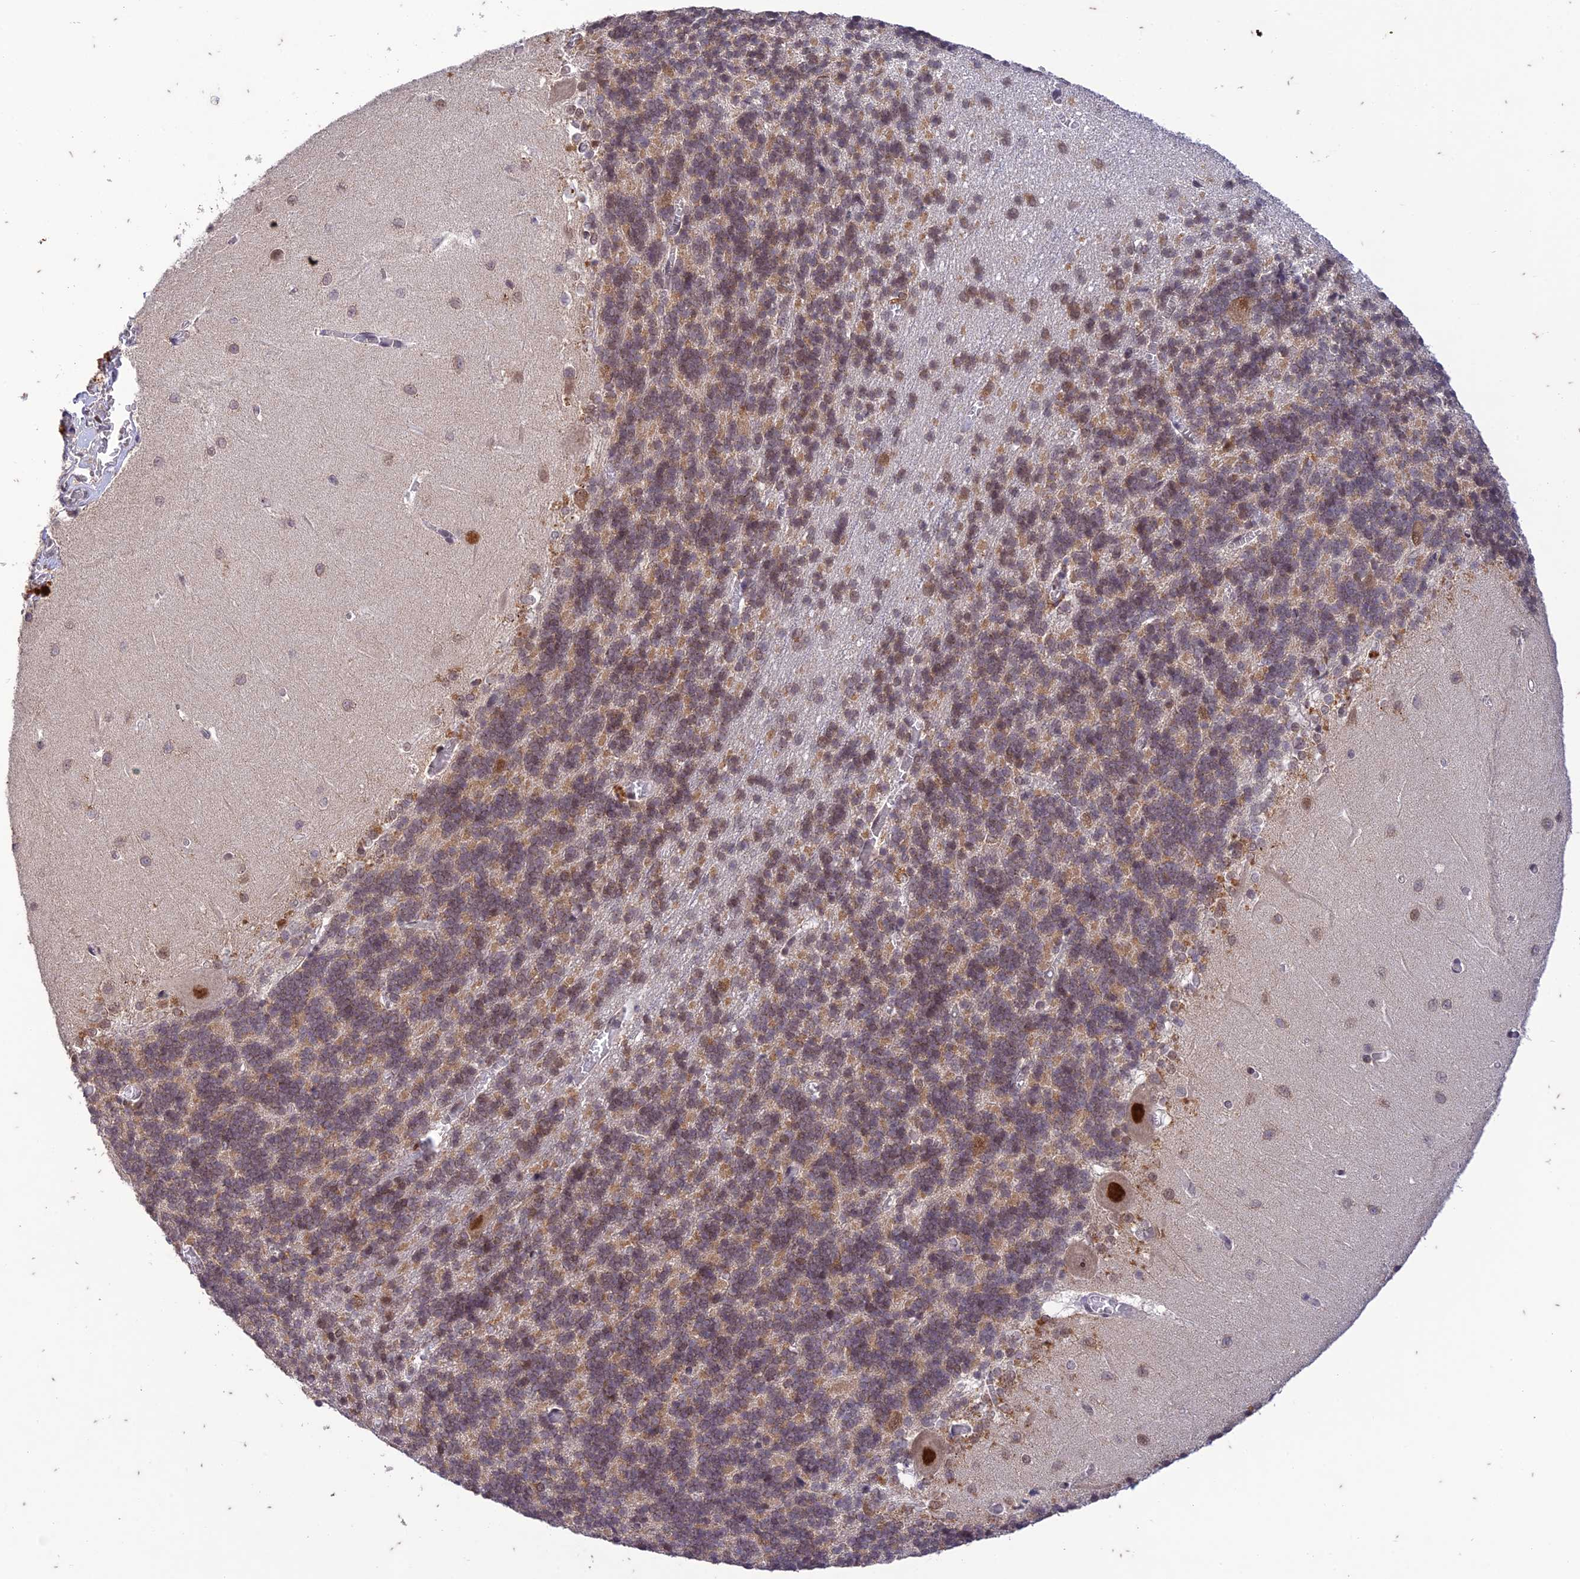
{"staining": {"intensity": "weak", "quantity": "25%-75%", "location": "cytoplasmic/membranous,nuclear"}, "tissue": "cerebellum", "cell_type": "Cells in granular layer", "image_type": "normal", "snomed": [{"axis": "morphology", "description": "Normal tissue, NOS"}, {"axis": "topography", "description": "Cerebellum"}], "caption": "Protein positivity by immunohistochemistry exhibits weak cytoplasmic/membranous,nuclear positivity in about 25%-75% of cells in granular layer in normal cerebellum. Using DAB (3,3'-diaminobenzidine) (brown) and hematoxylin (blue) stains, captured at high magnification using brightfield microscopy.", "gene": "POP4", "patient": {"sex": "male", "age": 37}}